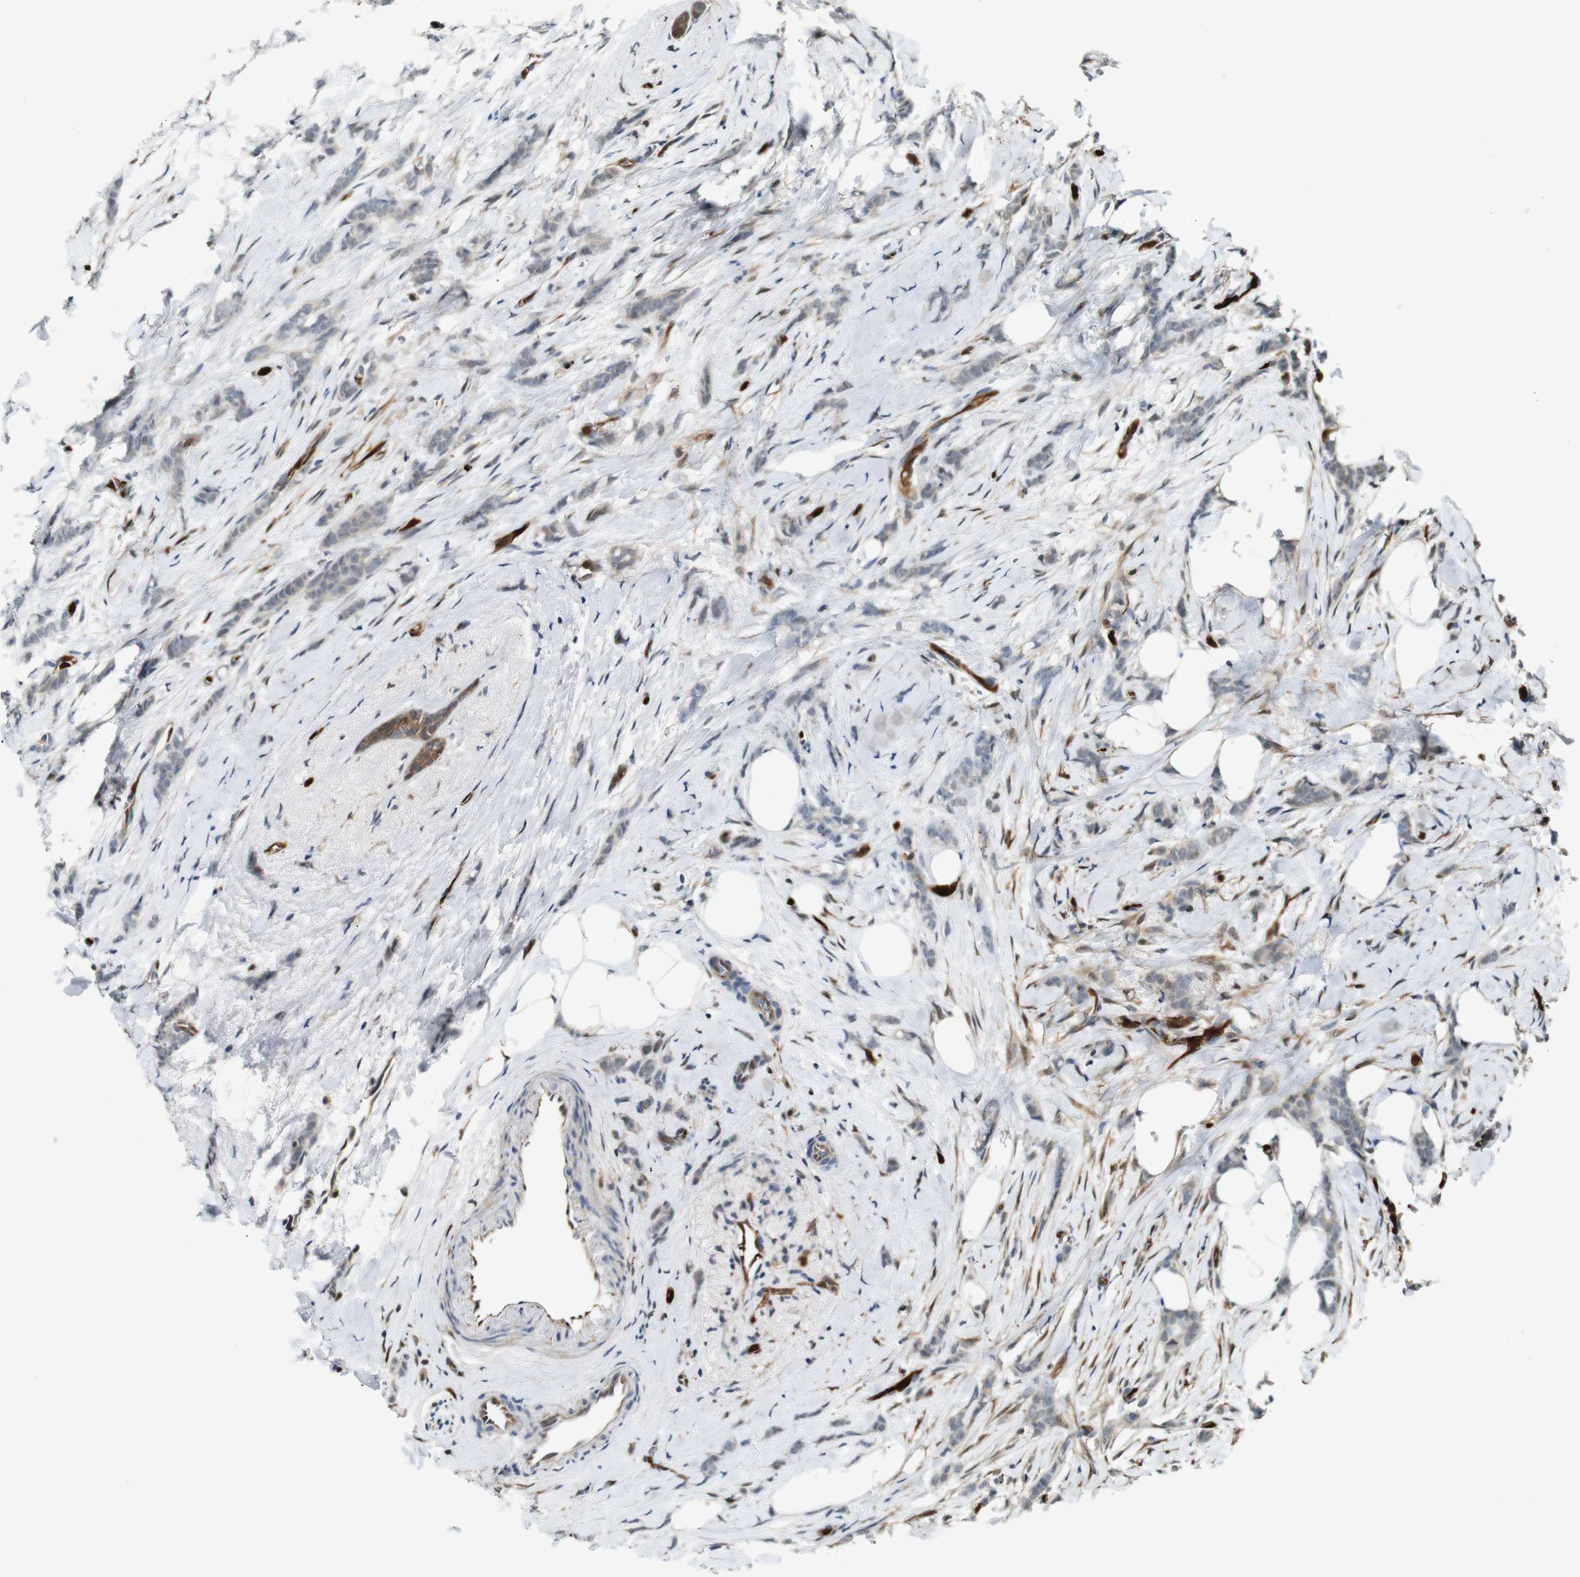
{"staining": {"intensity": "weak", "quantity": "25%-75%", "location": "cytoplasmic/membranous,nuclear"}, "tissue": "breast cancer", "cell_type": "Tumor cells", "image_type": "cancer", "snomed": [{"axis": "morphology", "description": "Lobular carcinoma, in situ"}, {"axis": "morphology", "description": "Lobular carcinoma"}, {"axis": "topography", "description": "Breast"}], "caption": "Human breast cancer stained with a brown dye reveals weak cytoplasmic/membranous and nuclear positive expression in about 25%-75% of tumor cells.", "gene": "LXN", "patient": {"sex": "female", "age": 41}}